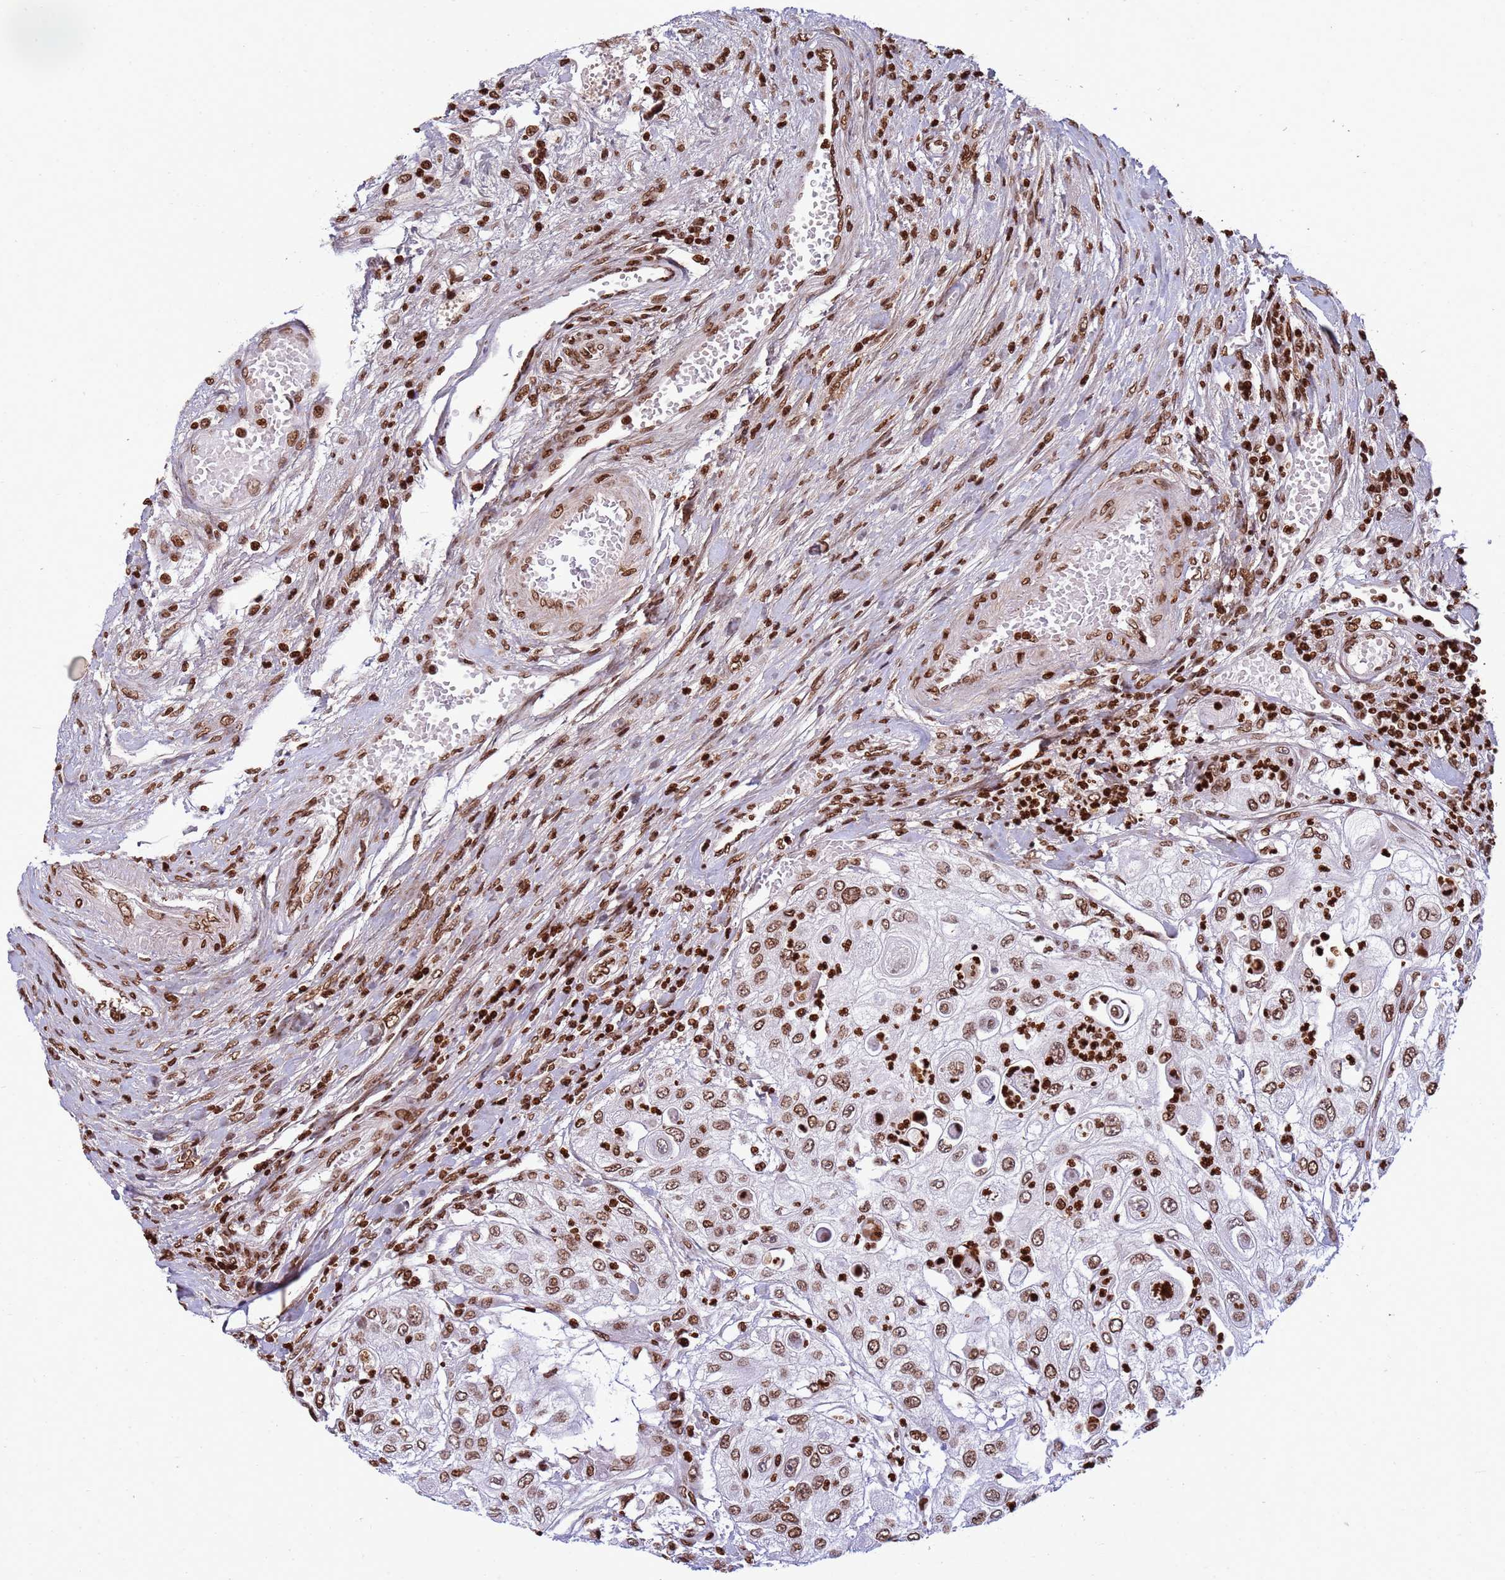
{"staining": {"intensity": "moderate", "quantity": ">75%", "location": "nuclear"}, "tissue": "urothelial cancer", "cell_type": "Tumor cells", "image_type": "cancer", "snomed": [{"axis": "morphology", "description": "Urothelial carcinoma, High grade"}, {"axis": "topography", "description": "Urinary bladder"}], "caption": "High-grade urothelial carcinoma stained with IHC reveals moderate nuclear positivity in about >75% of tumor cells. Immunohistochemistry (ihc) stains the protein of interest in brown and the nuclei are stained blue.", "gene": "H3-3B", "patient": {"sex": "female", "age": 79}}